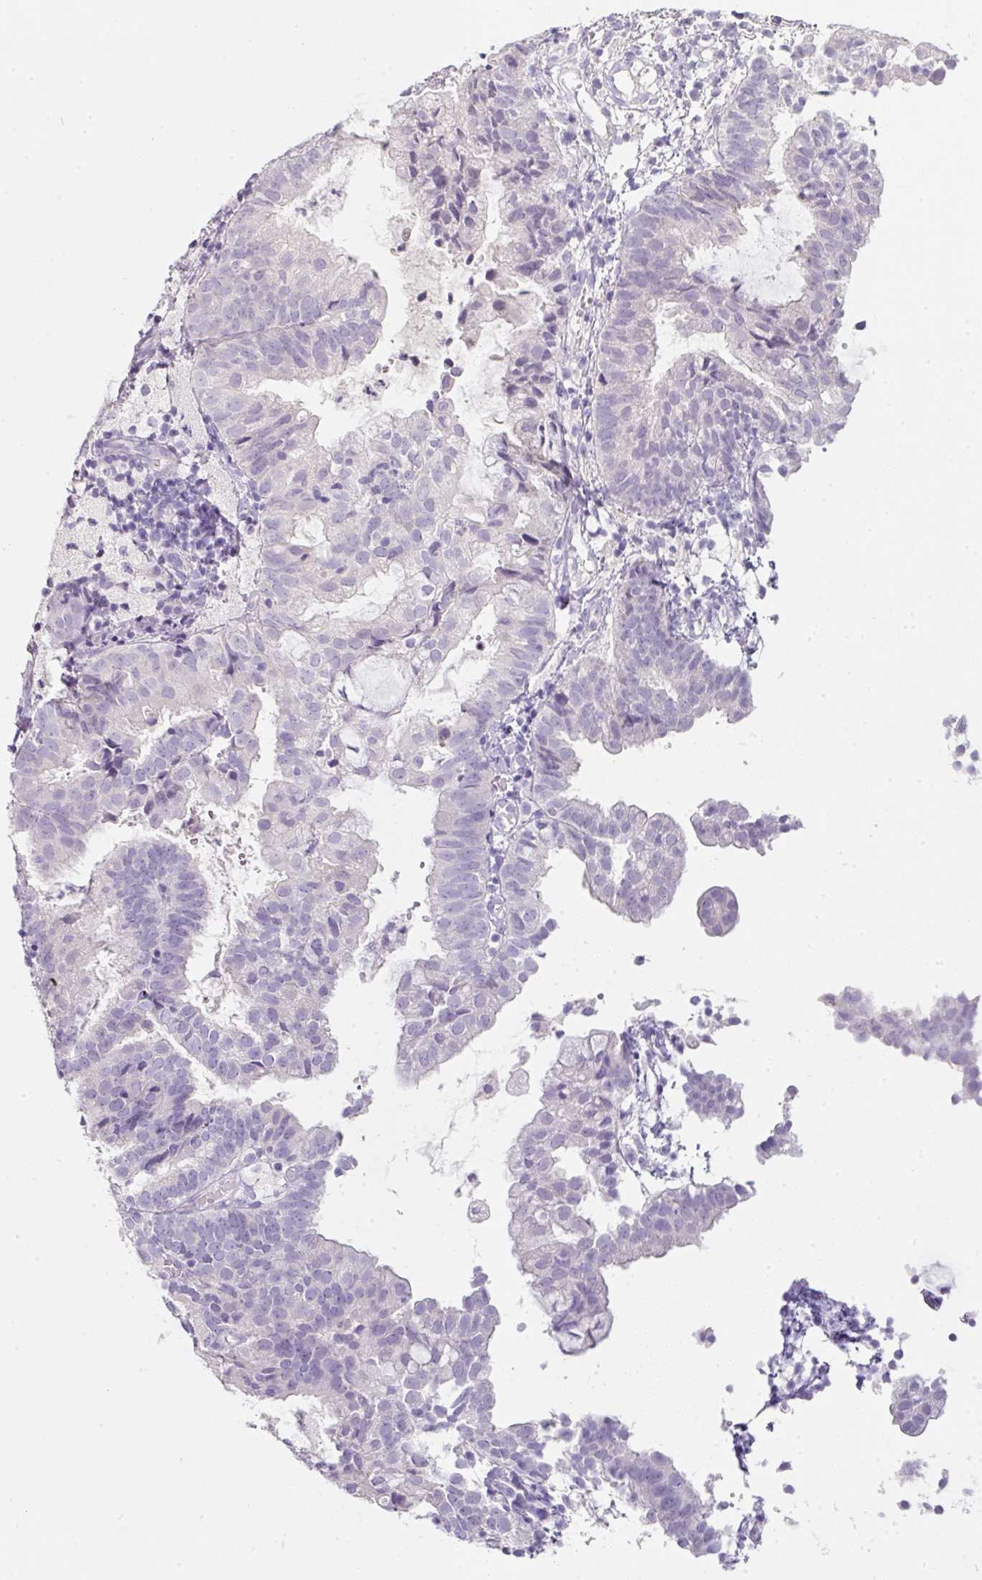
{"staining": {"intensity": "negative", "quantity": "none", "location": "none"}, "tissue": "endometrial cancer", "cell_type": "Tumor cells", "image_type": "cancer", "snomed": [{"axis": "morphology", "description": "Adenocarcinoma, NOS"}, {"axis": "topography", "description": "Endometrium"}], "caption": "Endometrial adenocarcinoma was stained to show a protein in brown. There is no significant staining in tumor cells.", "gene": "SLC2A2", "patient": {"sex": "female", "age": 80}}